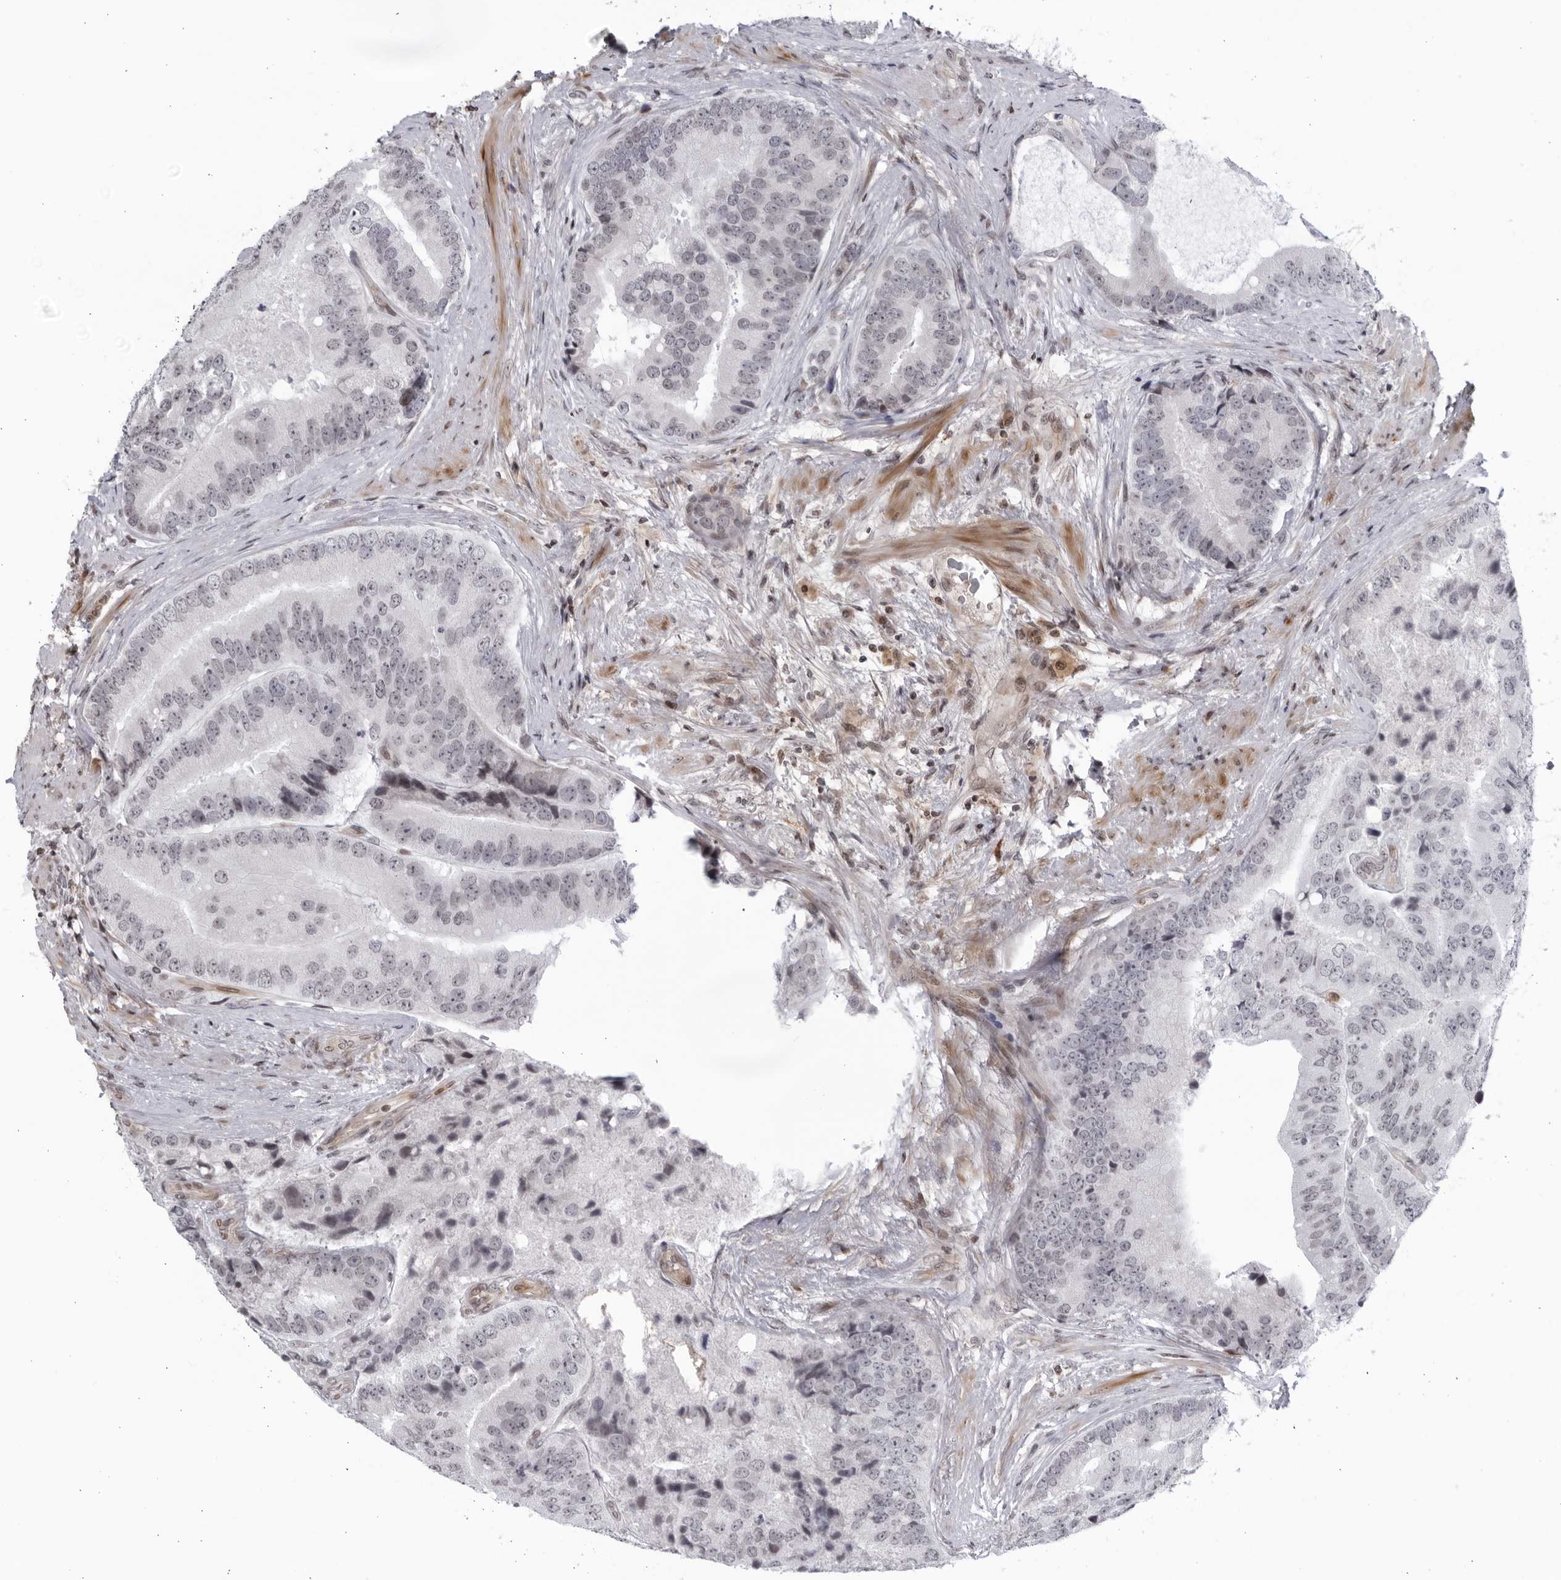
{"staining": {"intensity": "negative", "quantity": "none", "location": "none"}, "tissue": "prostate cancer", "cell_type": "Tumor cells", "image_type": "cancer", "snomed": [{"axis": "morphology", "description": "Adenocarcinoma, High grade"}, {"axis": "topography", "description": "Prostate"}], "caption": "A histopathology image of human prostate high-grade adenocarcinoma is negative for staining in tumor cells. Brightfield microscopy of IHC stained with DAB (3,3'-diaminobenzidine) (brown) and hematoxylin (blue), captured at high magnification.", "gene": "DTL", "patient": {"sex": "male", "age": 70}}